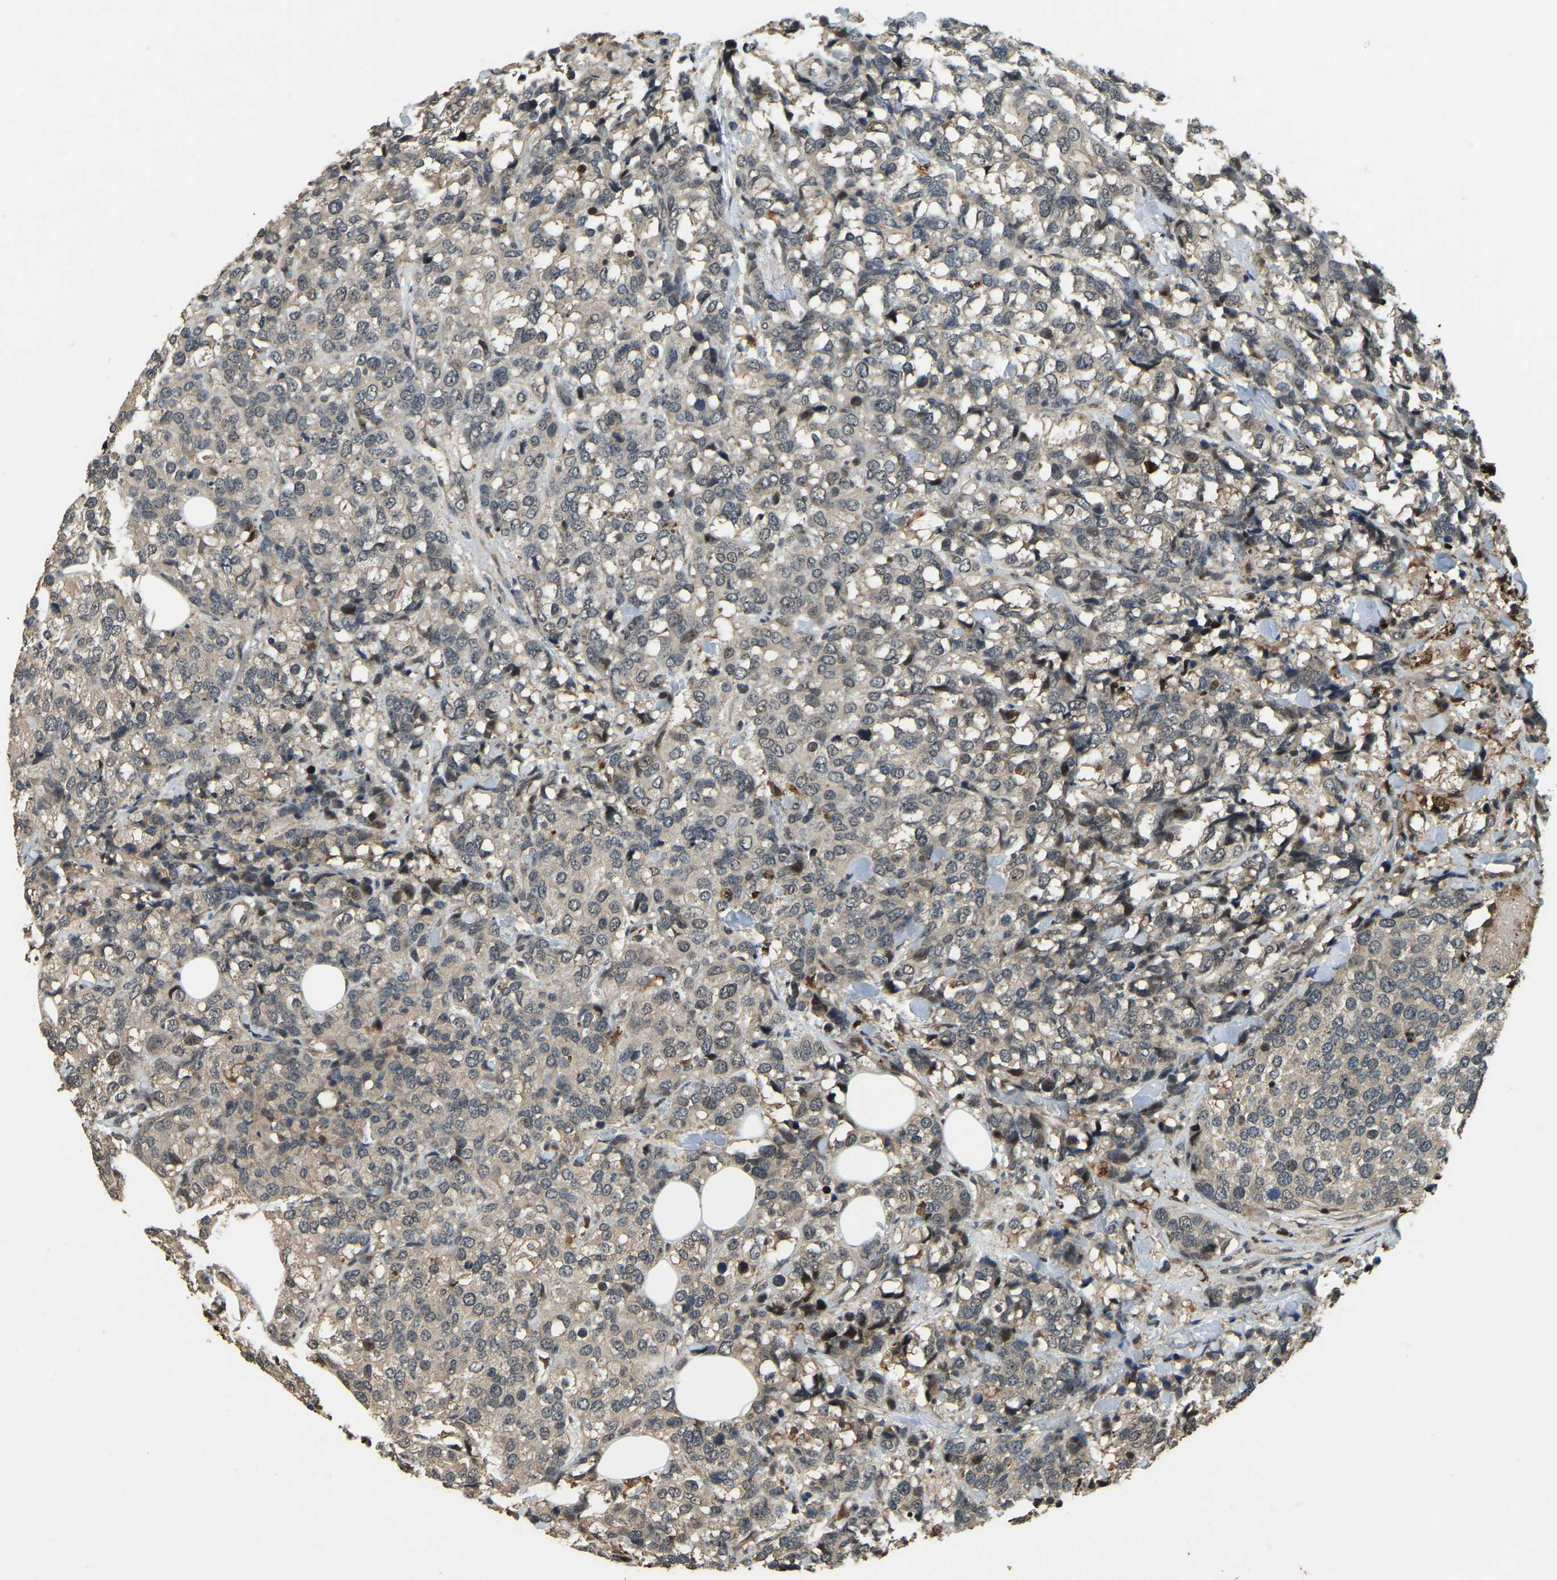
{"staining": {"intensity": "negative", "quantity": "none", "location": "none"}, "tissue": "breast cancer", "cell_type": "Tumor cells", "image_type": "cancer", "snomed": [{"axis": "morphology", "description": "Lobular carcinoma"}, {"axis": "topography", "description": "Breast"}], "caption": "Immunohistochemical staining of human lobular carcinoma (breast) reveals no significant staining in tumor cells.", "gene": "RNF141", "patient": {"sex": "female", "age": 59}}